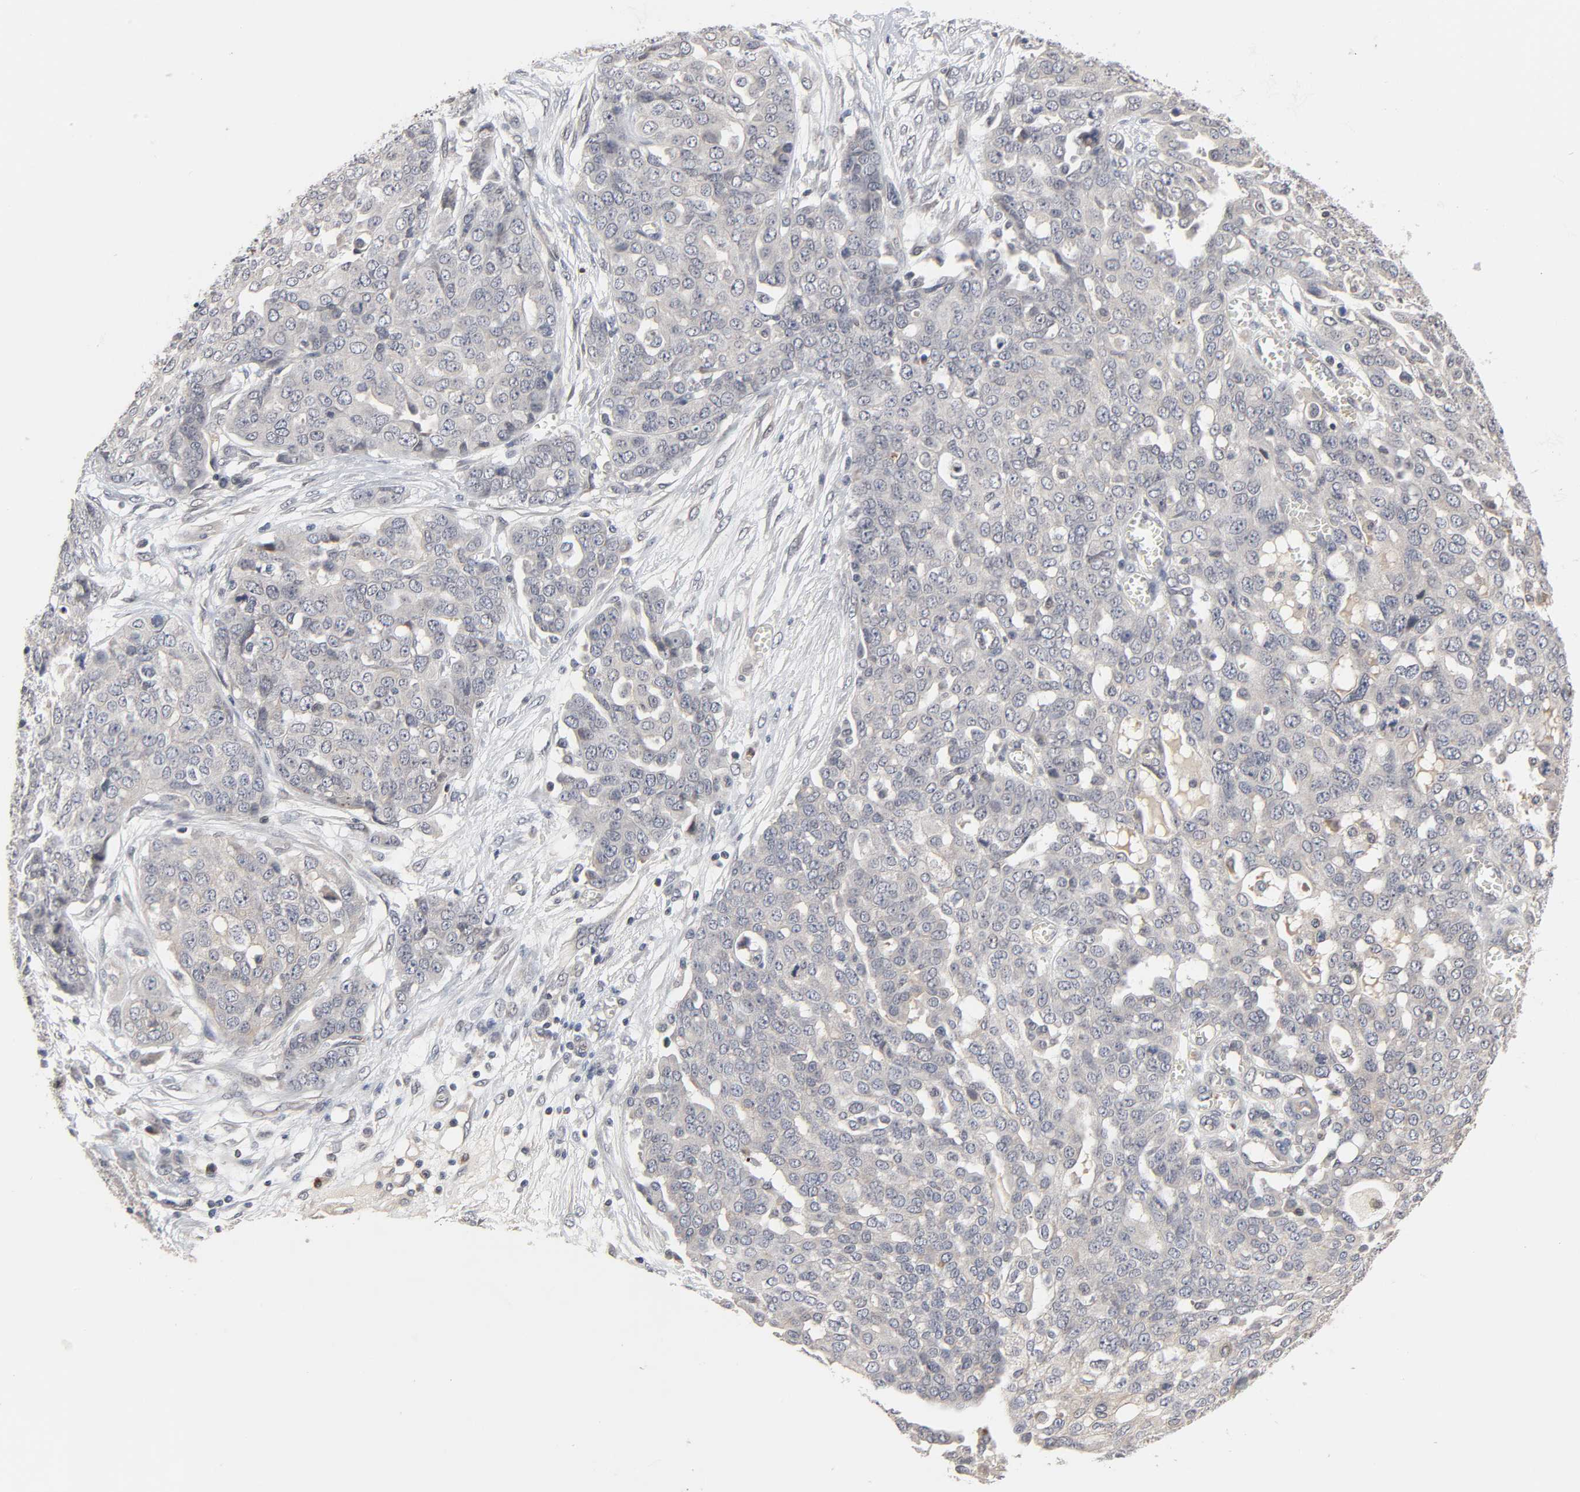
{"staining": {"intensity": "weak", "quantity": "25%-75%", "location": "cytoplasmic/membranous"}, "tissue": "ovarian cancer", "cell_type": "Tumor cells", "image_type": "cancer", "snomed": [{"axis": "morphology", "description": "Cystadenocarcinoma, serous, NOS"}, {"axis": "topography", "description": "Soft tissue"}, {"axis": "topography", "description": "Ovary"}], "caption": "Brown immunohistochemical staining in human ovarian cancer shows weak cytoplasmic/membranous positivity in approximately 25%-75% of tumor cells.", "gene": "CCDC175", "patient": {"sex": "female", "age": 57}}